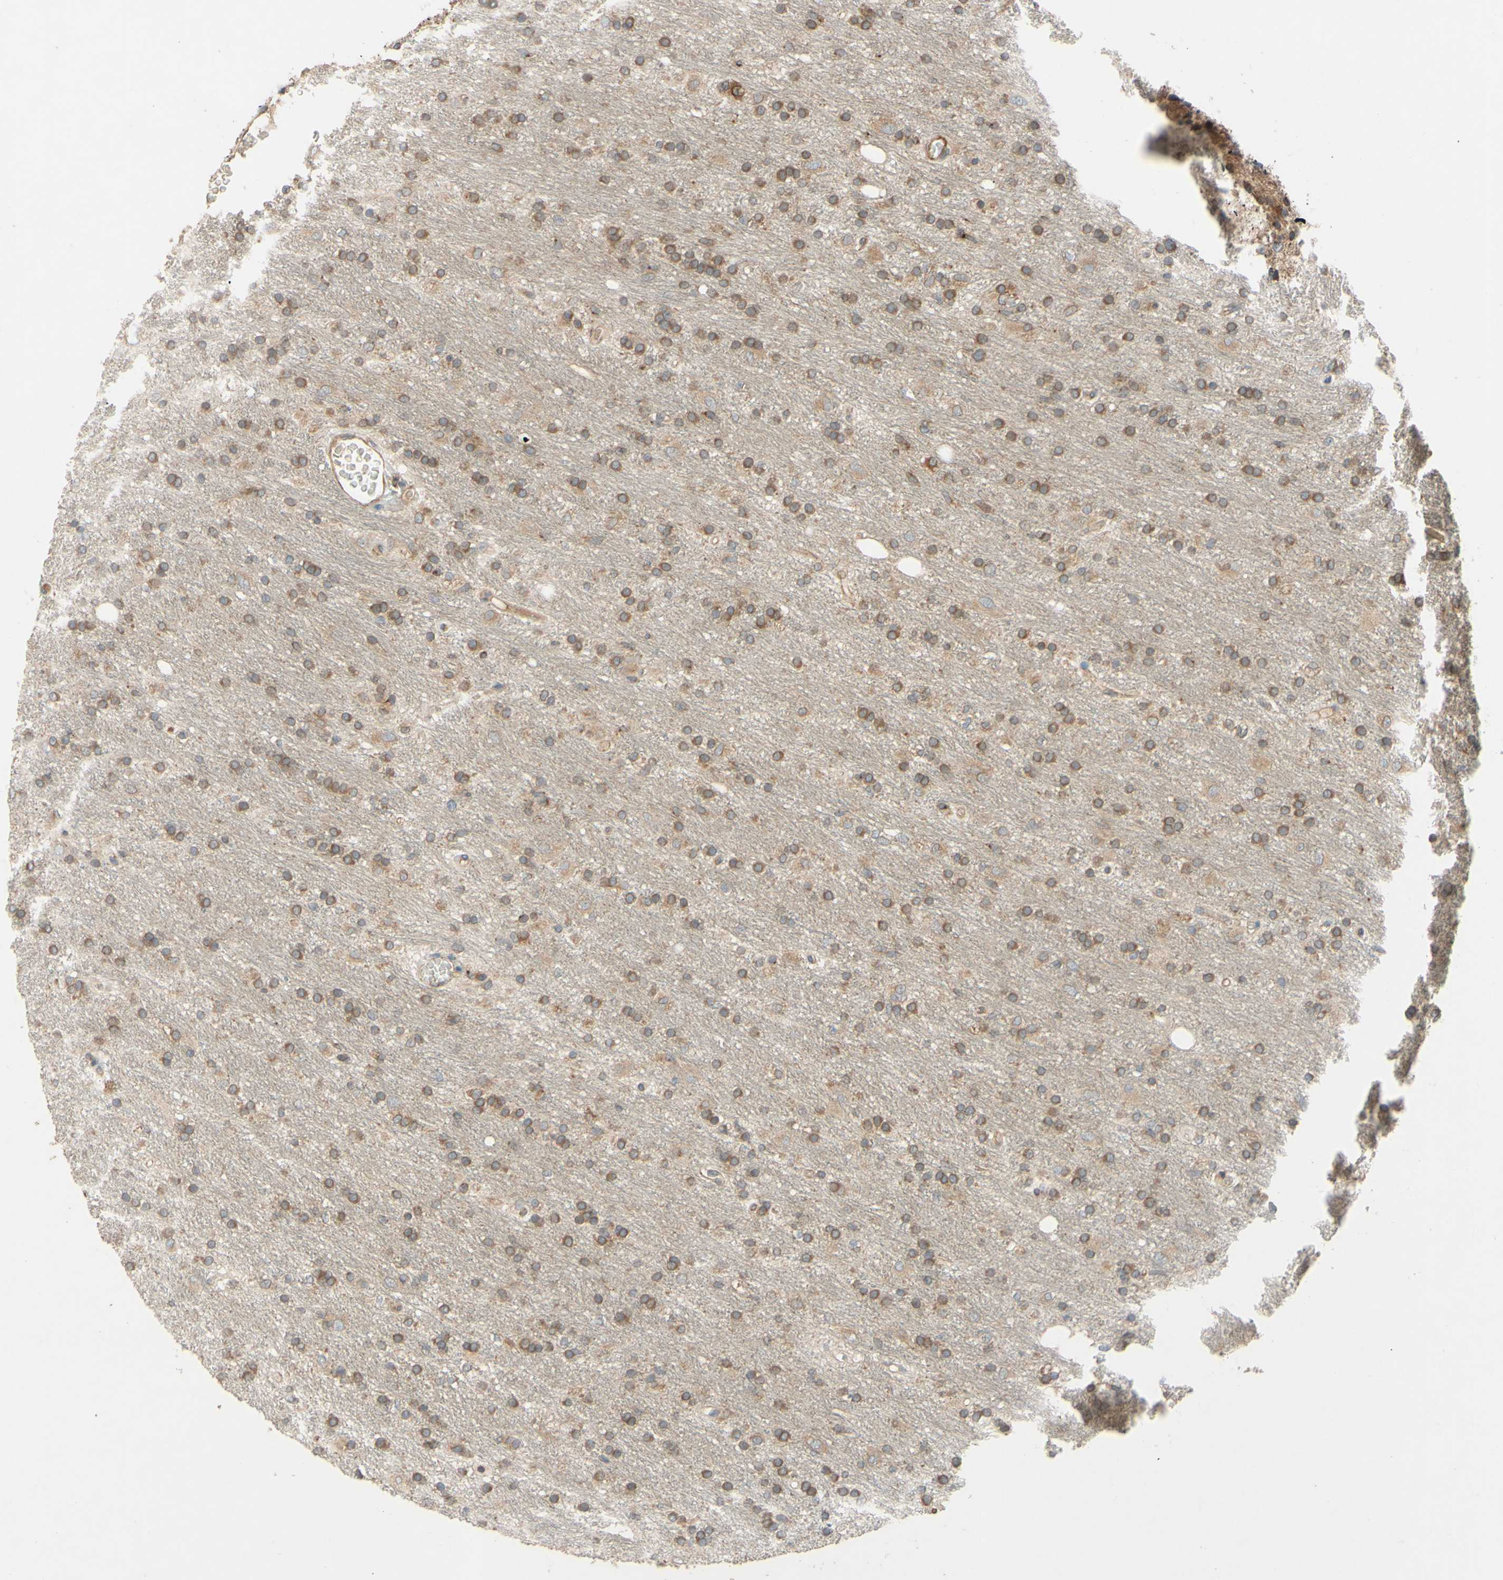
{"staining": {"intensity": "moderate", "quantity": ">75%", "location": "cytoplasmic/membranous,nuclear"}, "tissue": "glioma", "cell_type": "Tumor cells", "image_type": "cancer", "snomed": [{"axis": "morphology", "description": "Glioma, malignant, Low grade"}, {"axis": "topography", "description": "Brain"}], "caption": "A brown stain labels moderate cytoplasmic/membranous and nuclear positivity of a protein in malignant glioma (low-grade) tumor cells.", "gene": "PTPRU", "patient": {"sex": "male", "age": 77}}